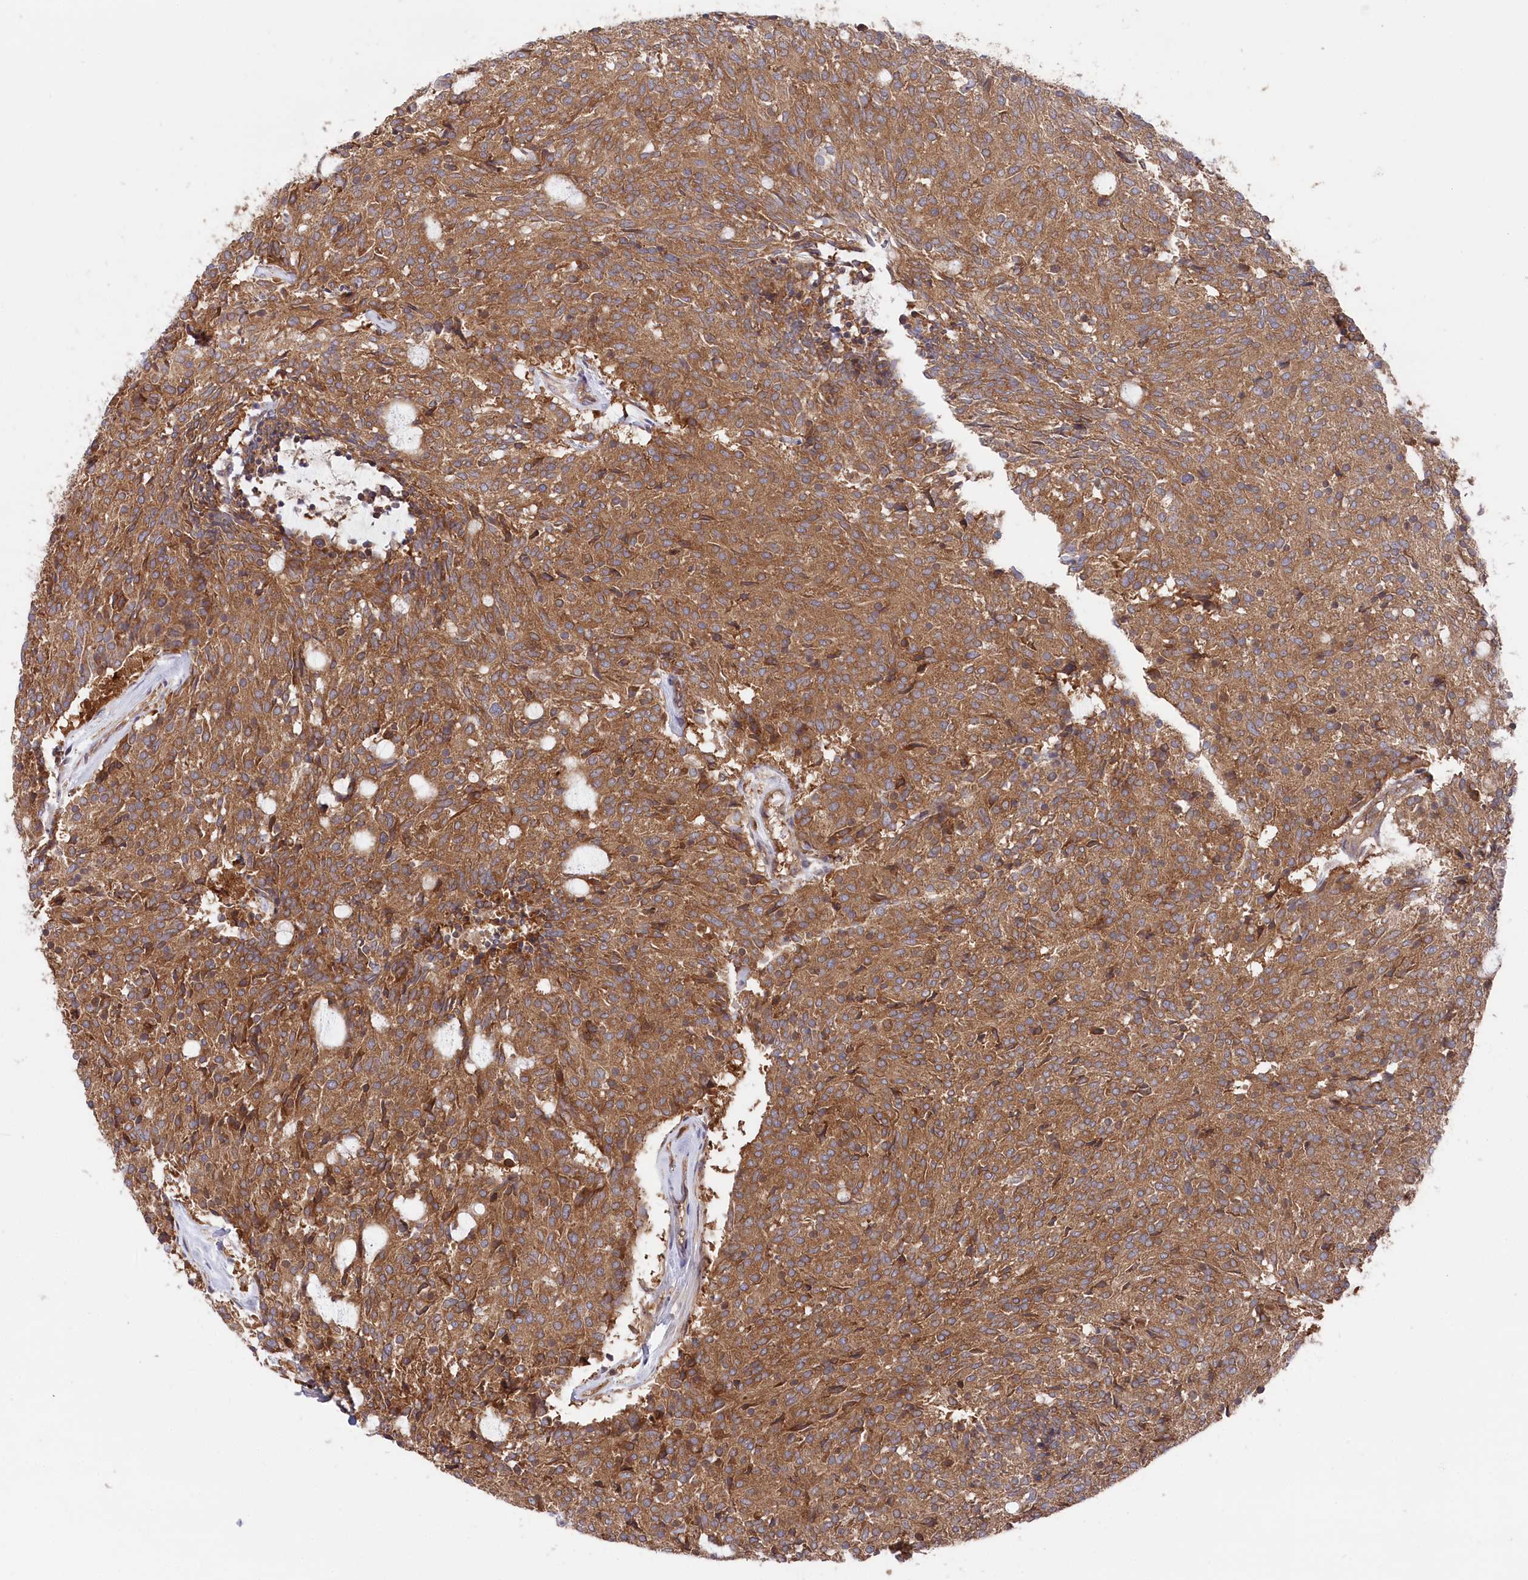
{"staining": {"intensity": "moderate", "quantity": ">75%", "location": "cytoplasmic/membranous"}, "tissue": "carcinoid", "cell_type": "Tumor cells", "image_type": "cancer", "snomed": [{"axis": "morphology", "description": "Carcinoid, malignant, NOS"}, {"axis": "topography", "description": "Pancreas"}], "caption": "About >75% of tumor cells in malignant carcinoid exhibit moderate cytoplasmic/membranous protein positivity as visualized by brown immunohistochemical staining.", "gene": "PPP1R21", "patient": {"sex": "female", "age": 54}}